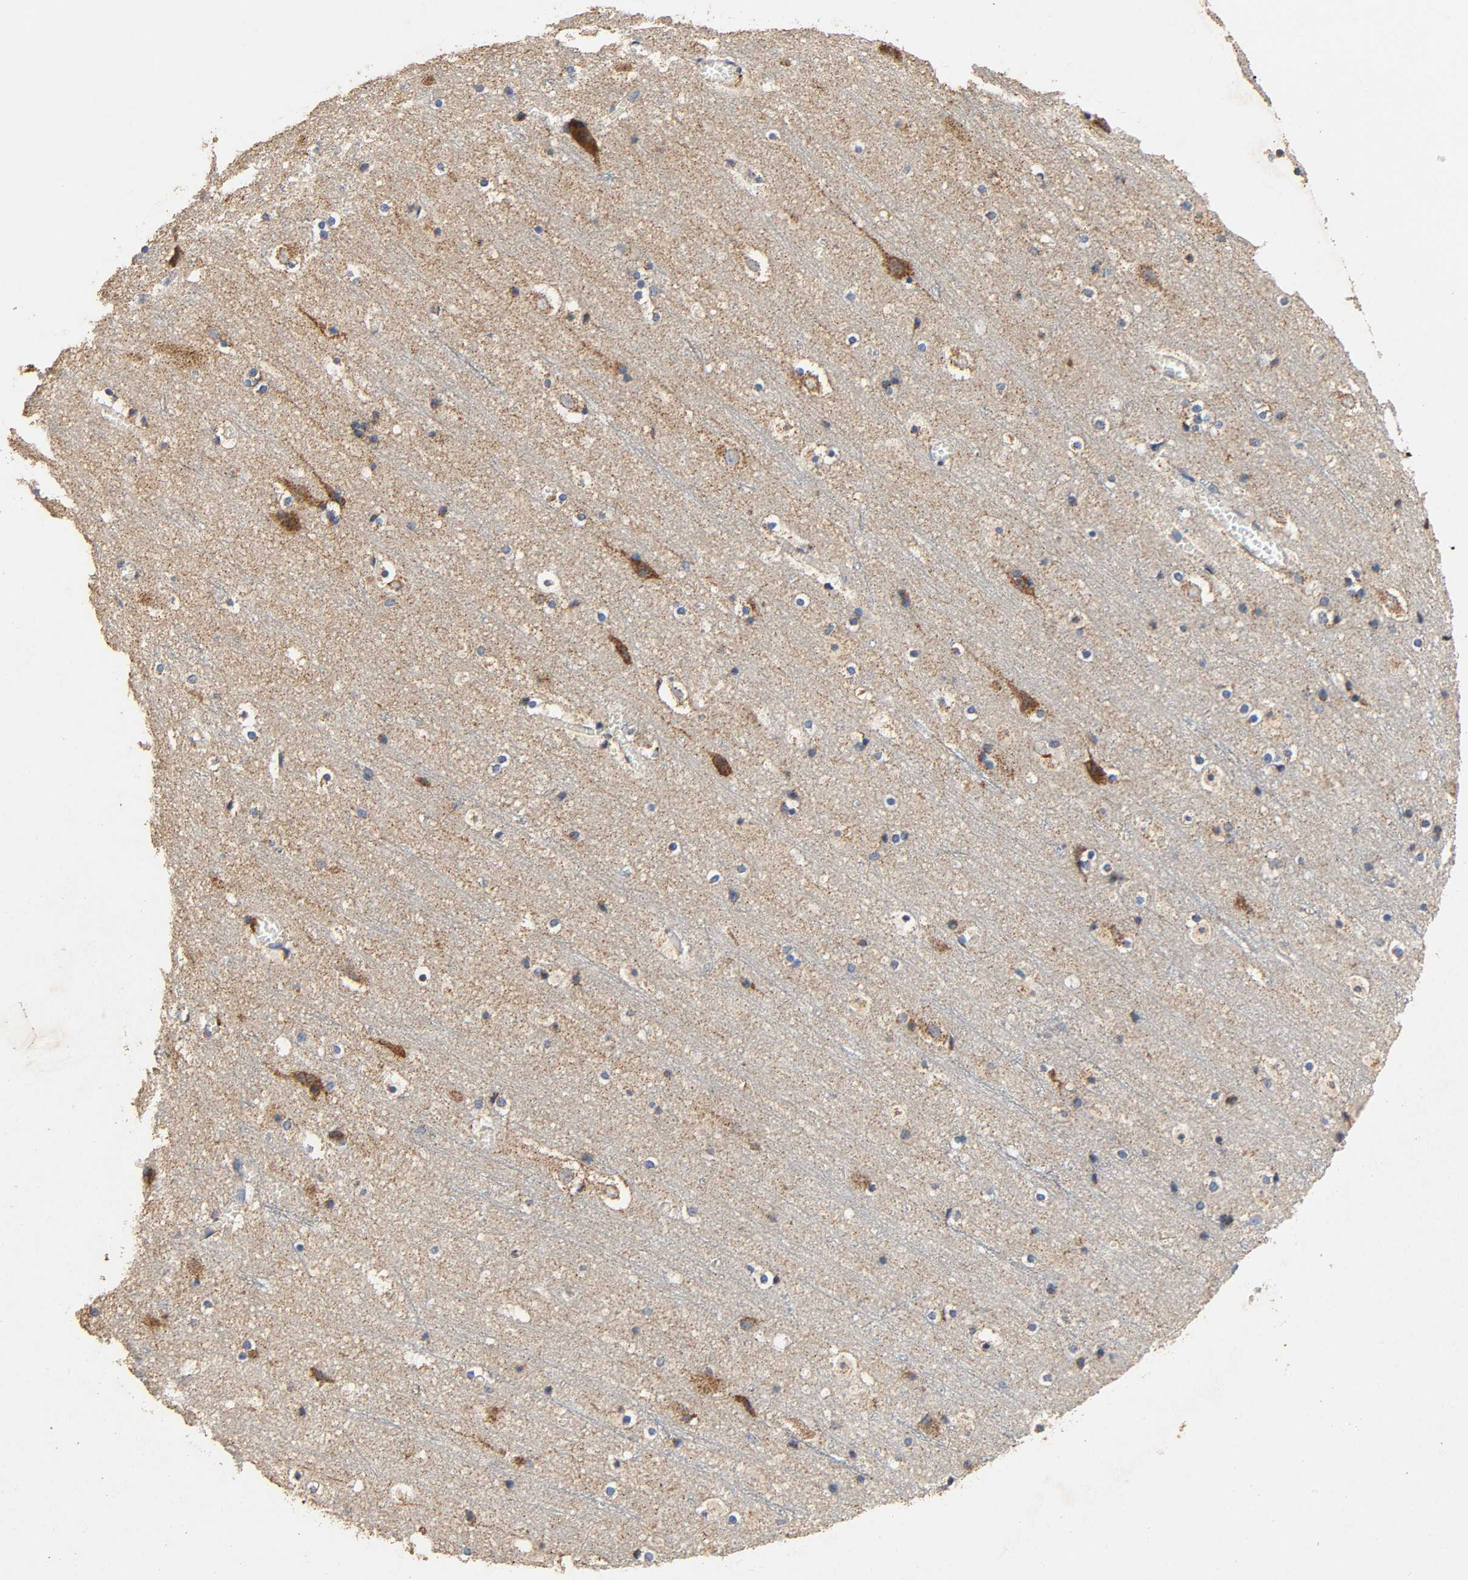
{"staining": {"intensity": "weak", "quantity": ">75%", "location": "cytoplasmic/membranous"}, "tissue": "cerebral cortex", "cell_type": "Endothelial cells", "image_type": "normal", "snomed": [{"axis": "morphology", "description": "Normal tissue, NOS"}, {"axis": "topography", "description": "Cerebral cortex"}], "caption": "The histopathology image displays staining of unremarkable cerebral cortex, revealing weak cytoplasmic/membranous protein expression (brown color) within endothelial cells. Using DAB (3,3'-diaminobenzidine) (brown) and hematoxylin (blue) stains, captured at high magnification using brightfield microscopy.", "gene": "NDUFS3", "patient": {"sex": "male", "age": 45}}